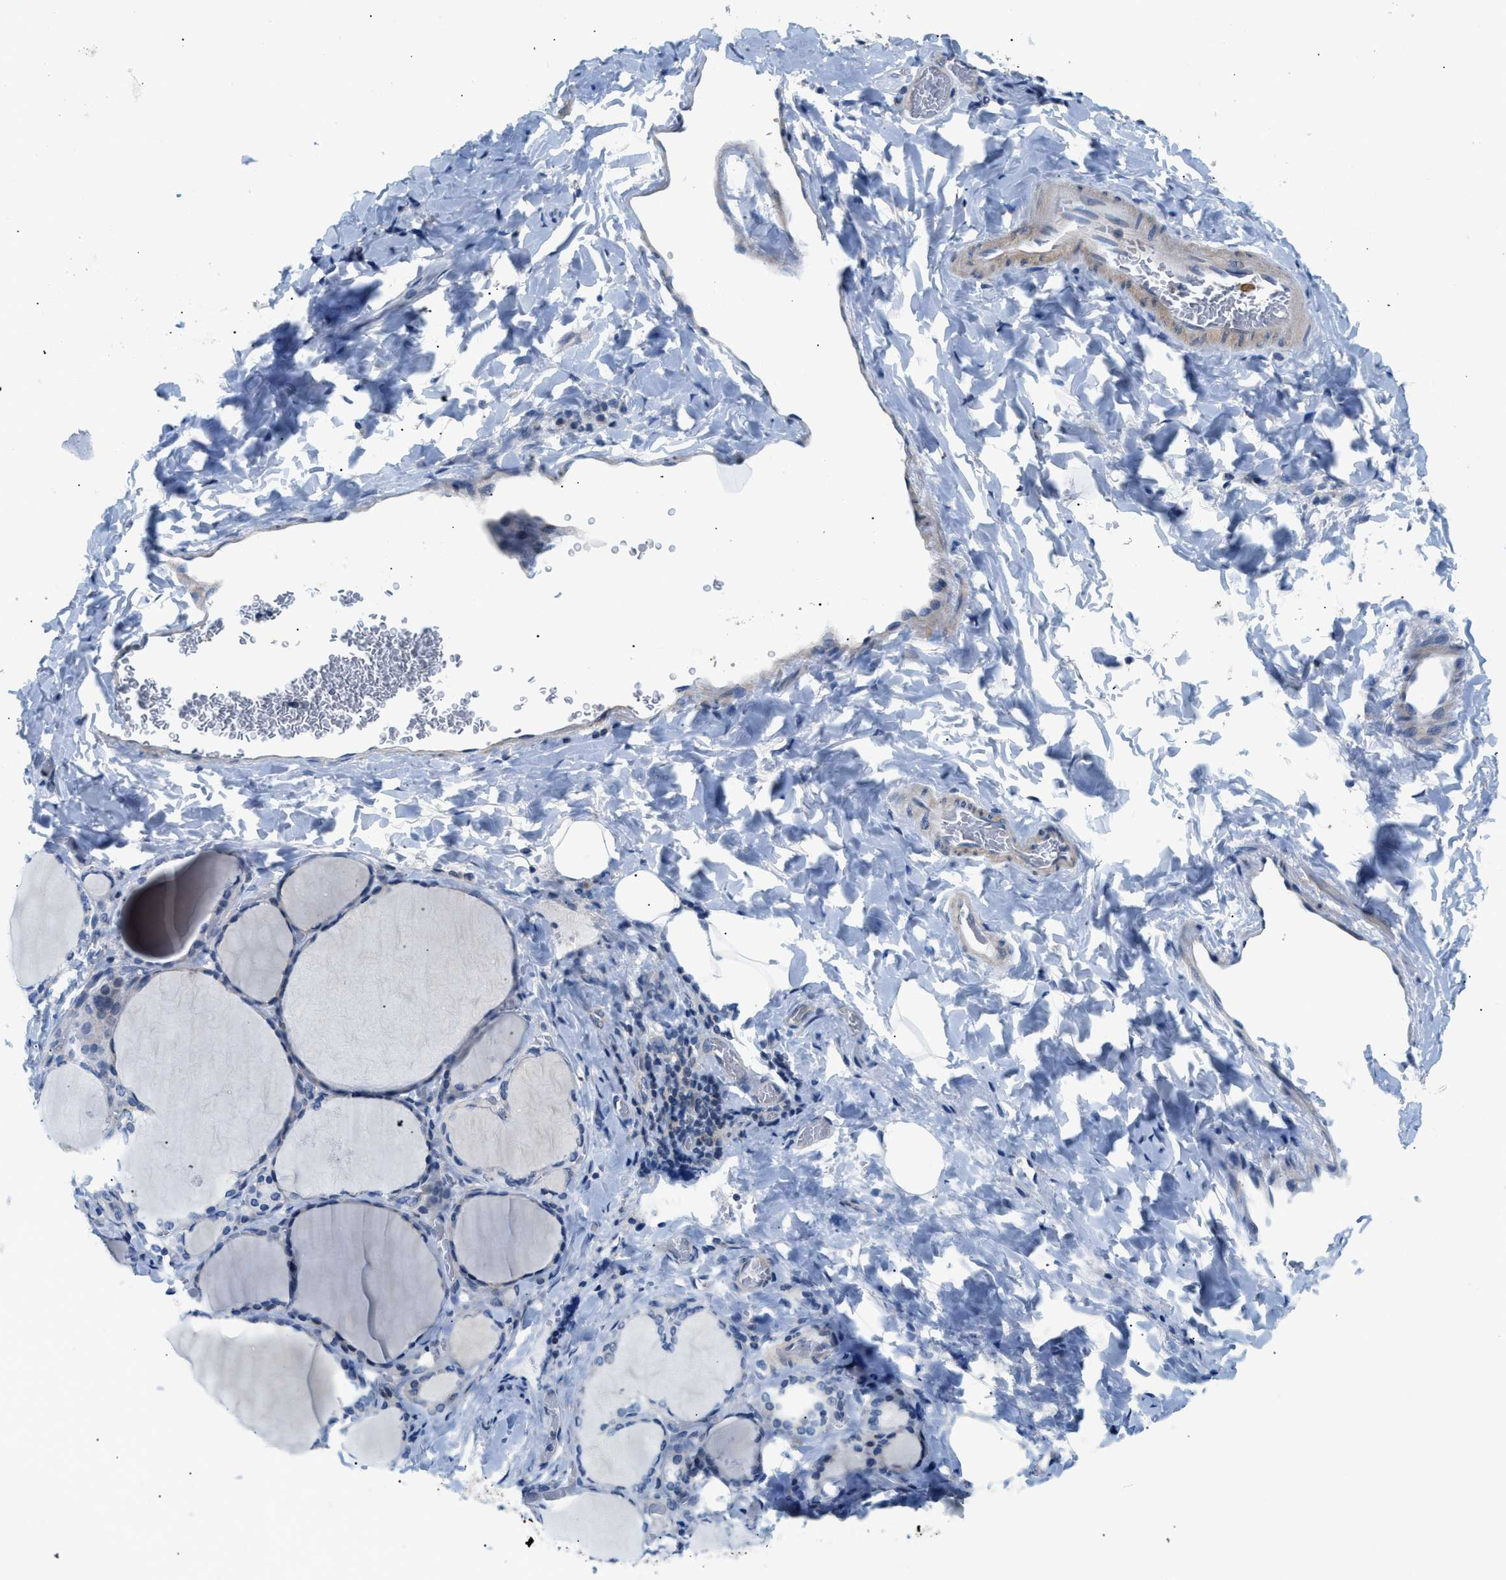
{"staining": {"intensity": "weak", "quantity": "<25%", "location": "cytoplasmic/membranous"}, "tissue": "thyroid gland", "cell_type": "Glandular cells", "image_type": "normal", "snomed": [{"axis": "morphology", "description": "Normal tissue, NOS"}, {"axis": "morphology", "description": "Papillary adenocarcinoma, NOS"}, {"axis": "topography", "description": "Thyroid gland"}], "caption": "Glandular cells show no significant protein expression in normal thyroid gland. (DAB IHC with hematoxylin counter stain).", "gene": "FDCSP", "patient": {"sex": "female", "age": 30}}